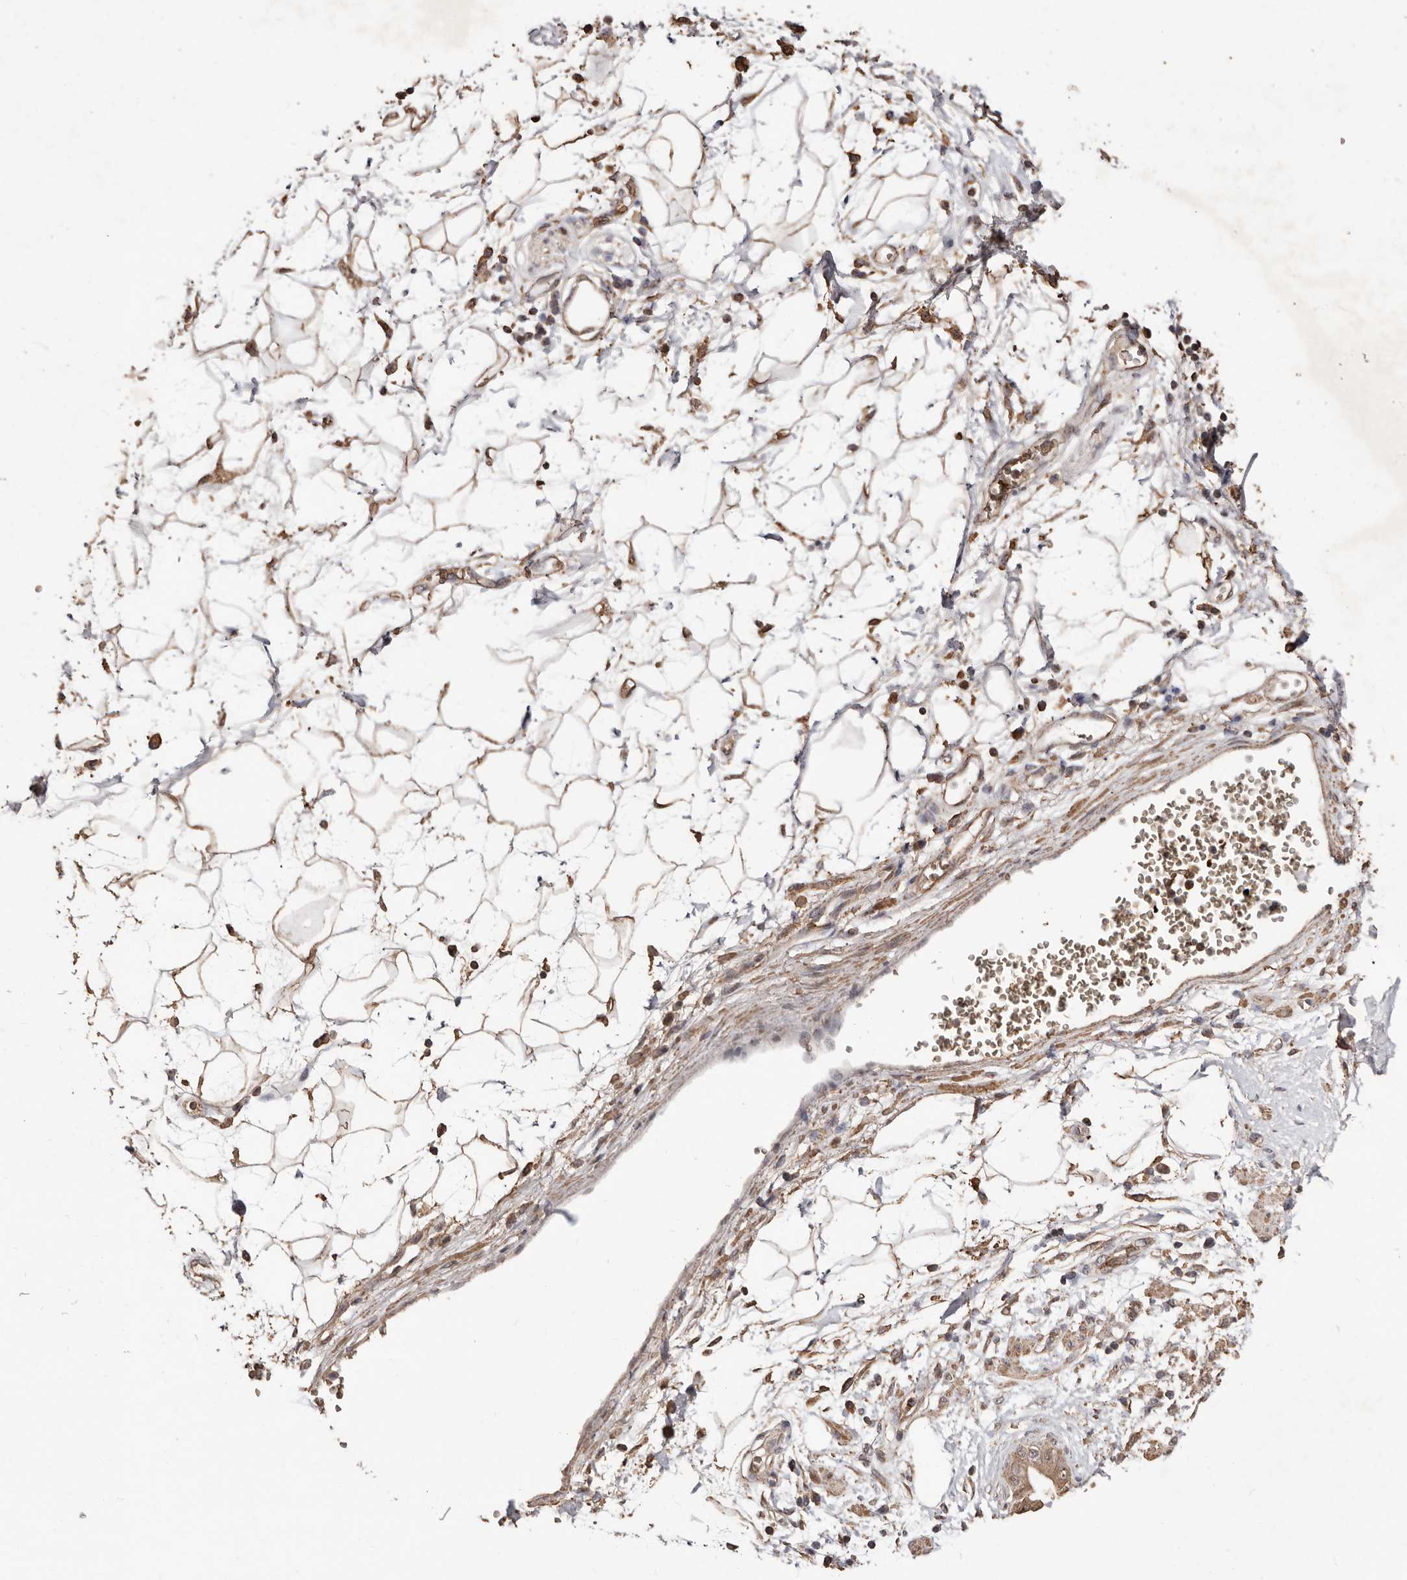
{"staining": {"intensity": "moderate", "quantity": "25%-75%", "location": "cytoplasmic/membranous"}, "tissue": "adipose tissue", "cell_type": "Adipocytes", "image_type": "normal", "snomed": [{"axis": "morphology", "description": "Normal tissue, NOS"}, {"axis": "morphology", "description": "Adenocarcinoma, NOS"}, {"axis": "topography", "description": "Duodenum"}, {"axis": "topography", "description": "Peripheral nerve tissue"}], "caption": "The image reveals staining of unremarkable adipose tissue, revealing moderate cytoplasmic/membranous protein positivity (brown color) within adipocytes. (Stains: DAB (3,3'-diaminobenzidine) in brown, nuclei in blue, Microscopy: brightfield microscopy at high magnification).", "gene": "GRAMD2A", "patient": {"sex": "female", "age": 60}}